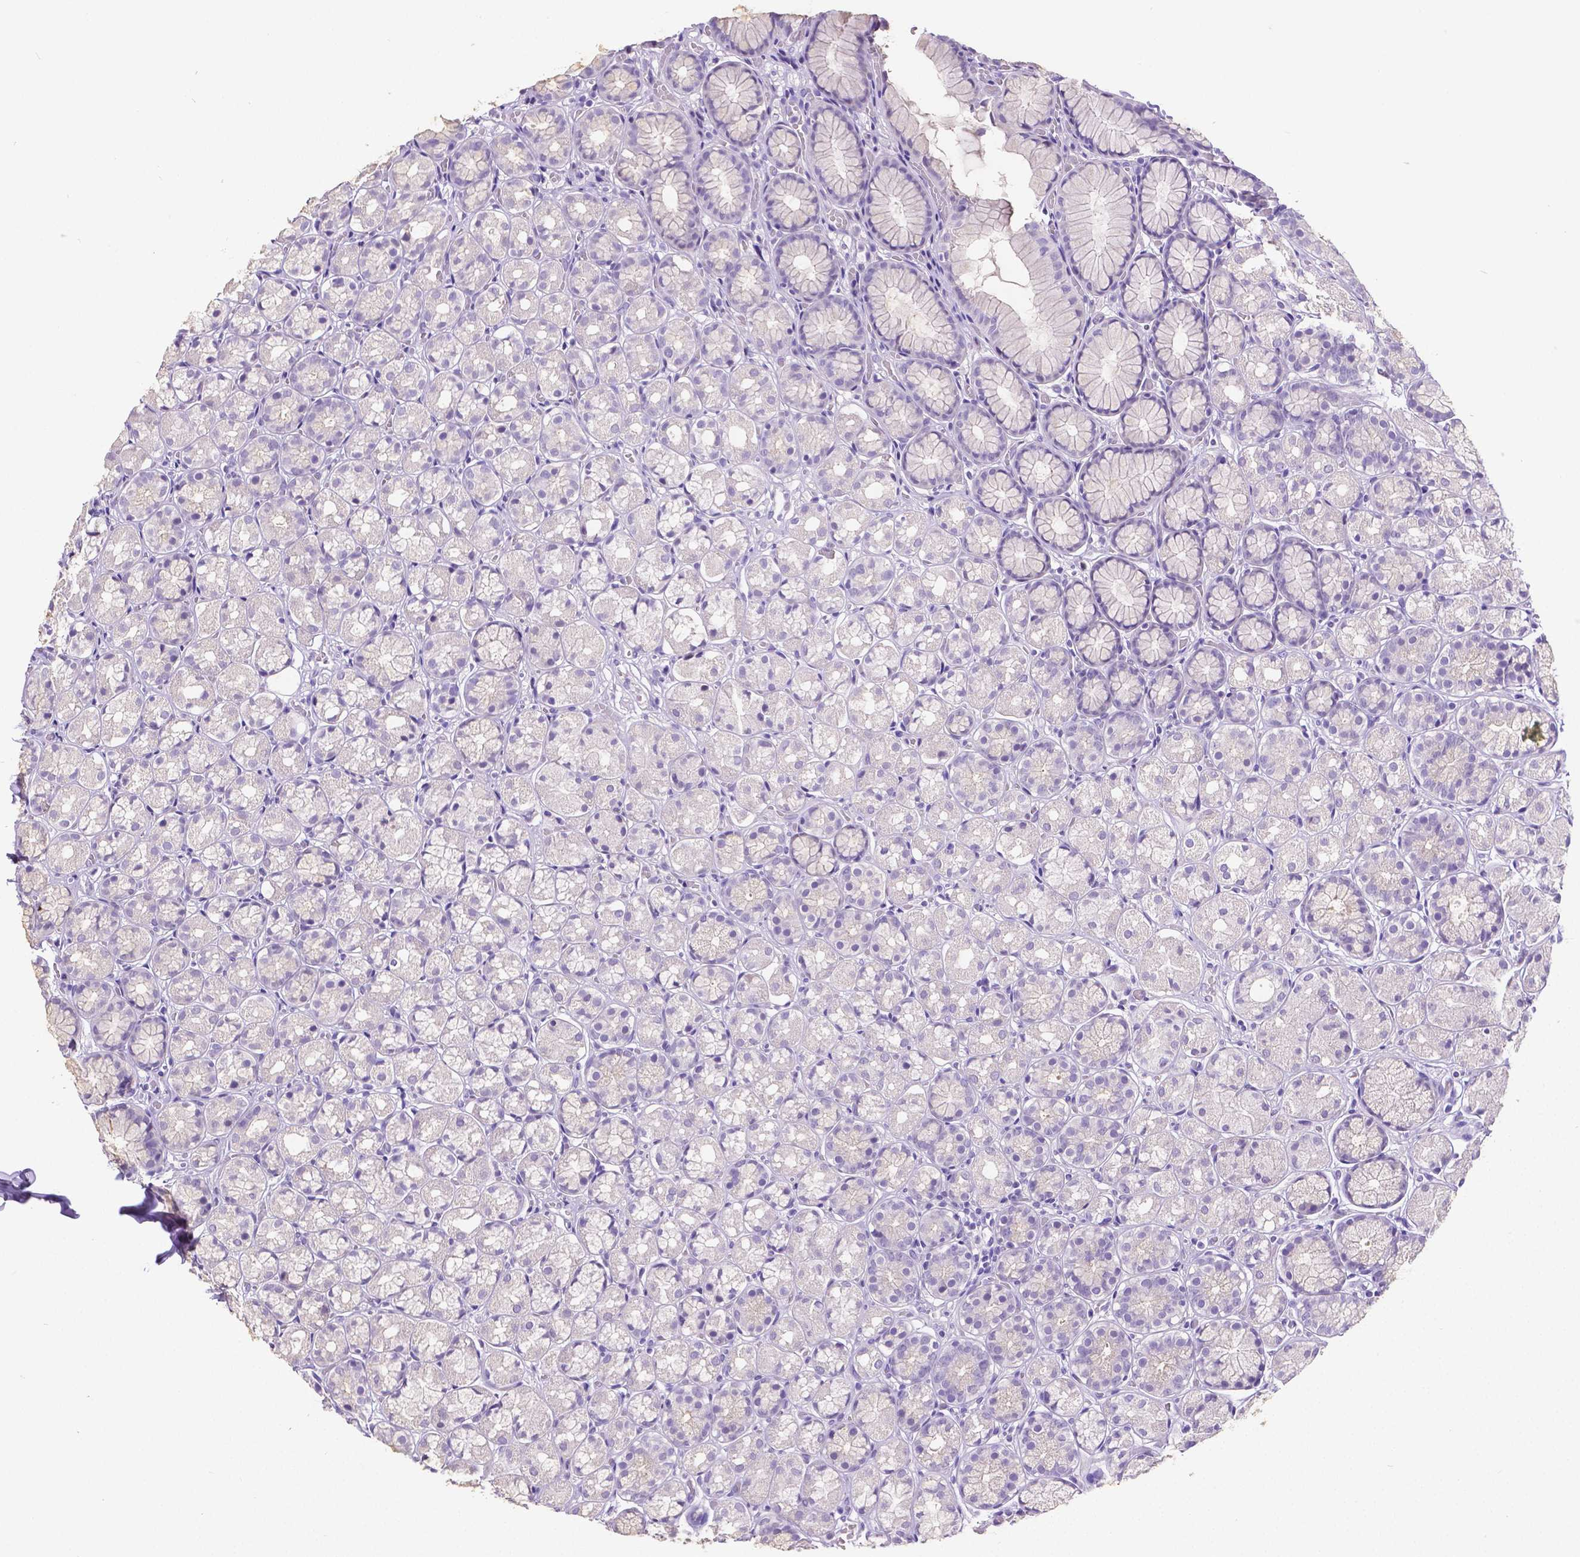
{"staining": {"intensity": "negative", "quantity": "none", "location": "none"}, "tissue": "stomach", "cell_type": "Glandular cells", "image_type": "normal", "snomed": [{"axis": "morphology", "description": "Normal tissue, NOS"}, {"axis": "topography", "description": "Stomach"}], "caption": "Benign stomach was stained to show a protein in brown. There is no significant expression in glandular cells.", "gene": "SATB2", "patient": {"sex": "male", "age": 70}}